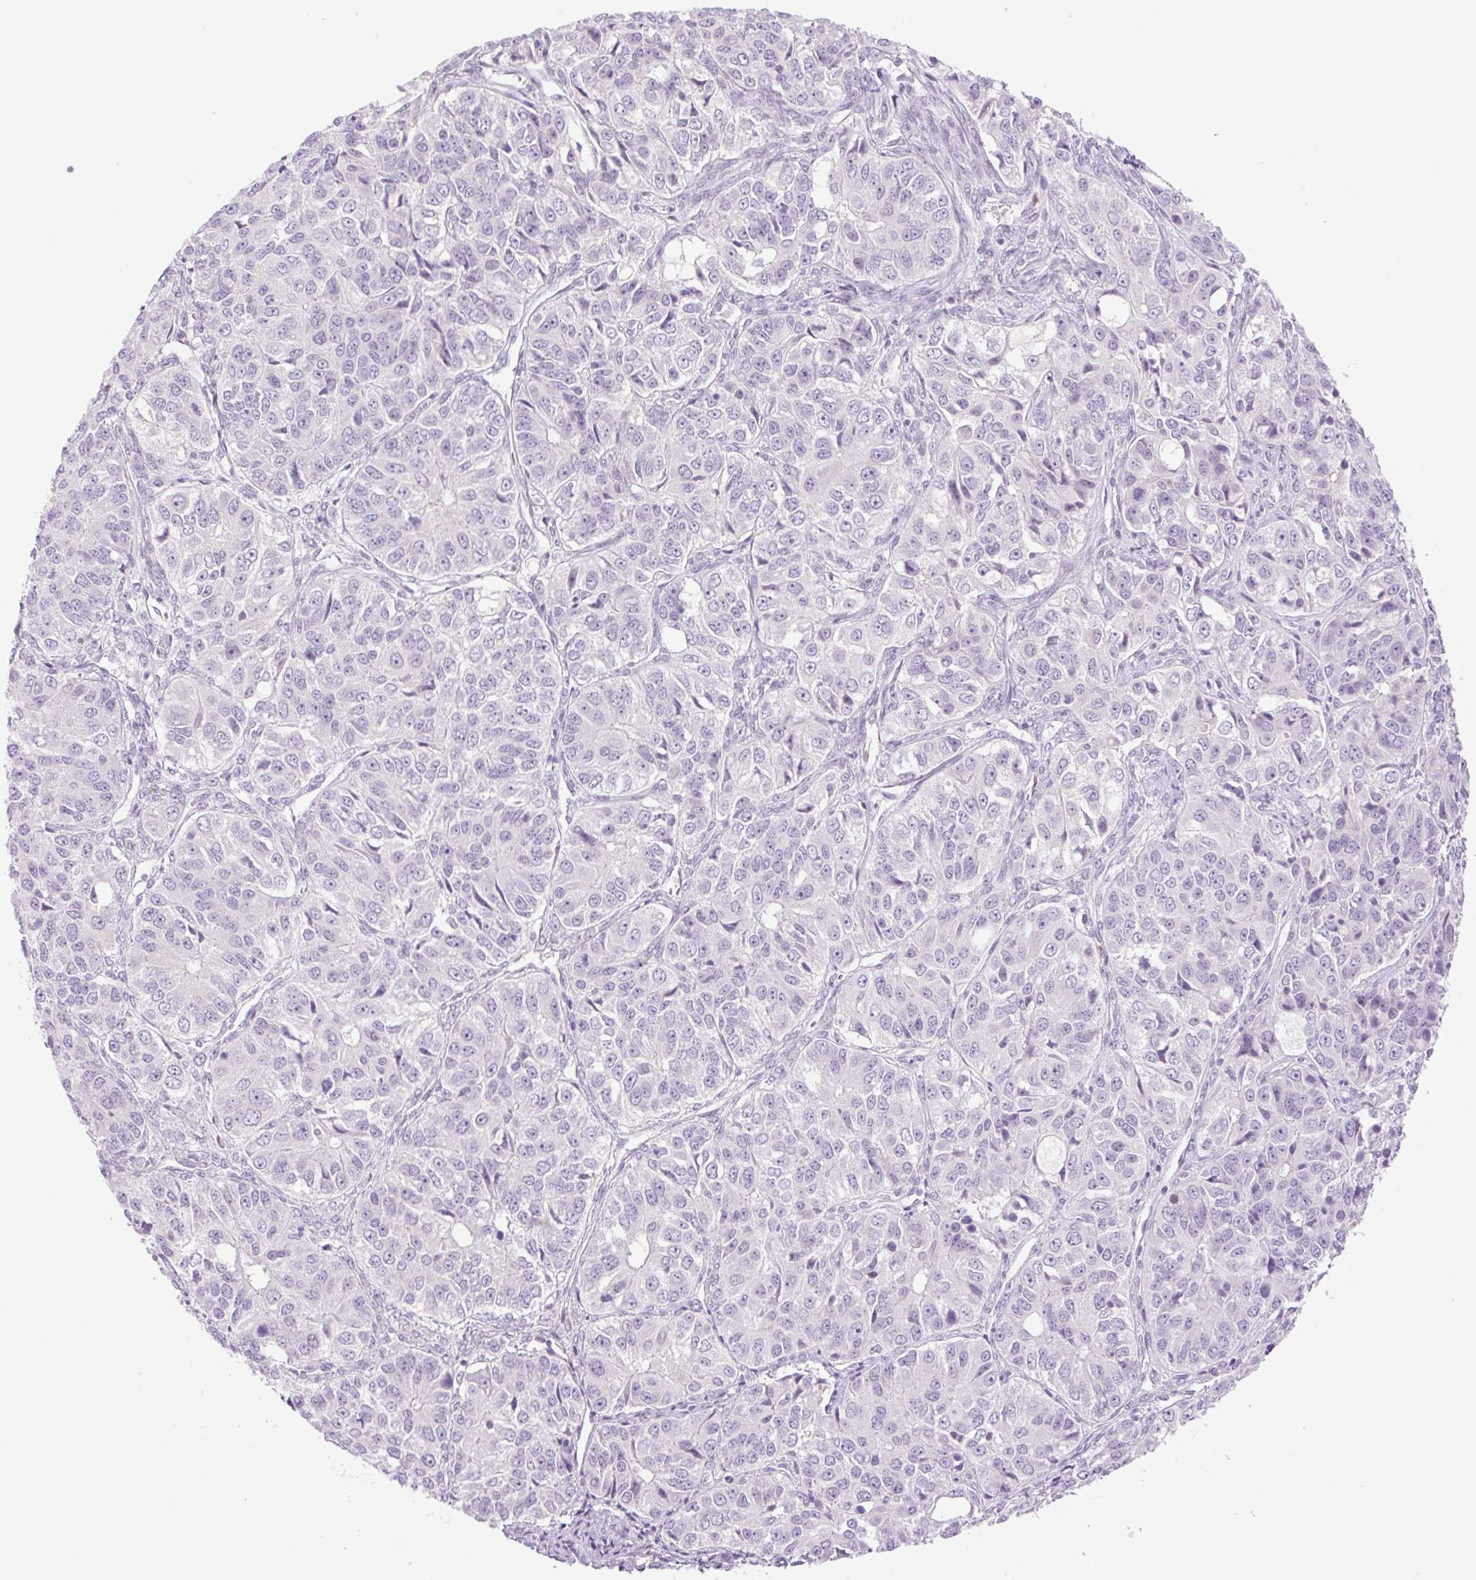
{"staining": {"intensity": "negative", "quantity": "none", "location": "none"}, "tissue": "ovarian cancer", "cell_type": "Tumor cells", "image_type": "cancer", "snomed": [{"axis": "morphology", "description": "Carcinoma, endometroid"}, {"axis": "topography", "description": "Ovary"}], "caption": "This is a photomicrograph of immunohistochemistry (IHC) staining of ovarian cancer, which shows no positivity in tumor cells.", "gene": "TBX15", "patient": {"sex": "female", "age": 51}}